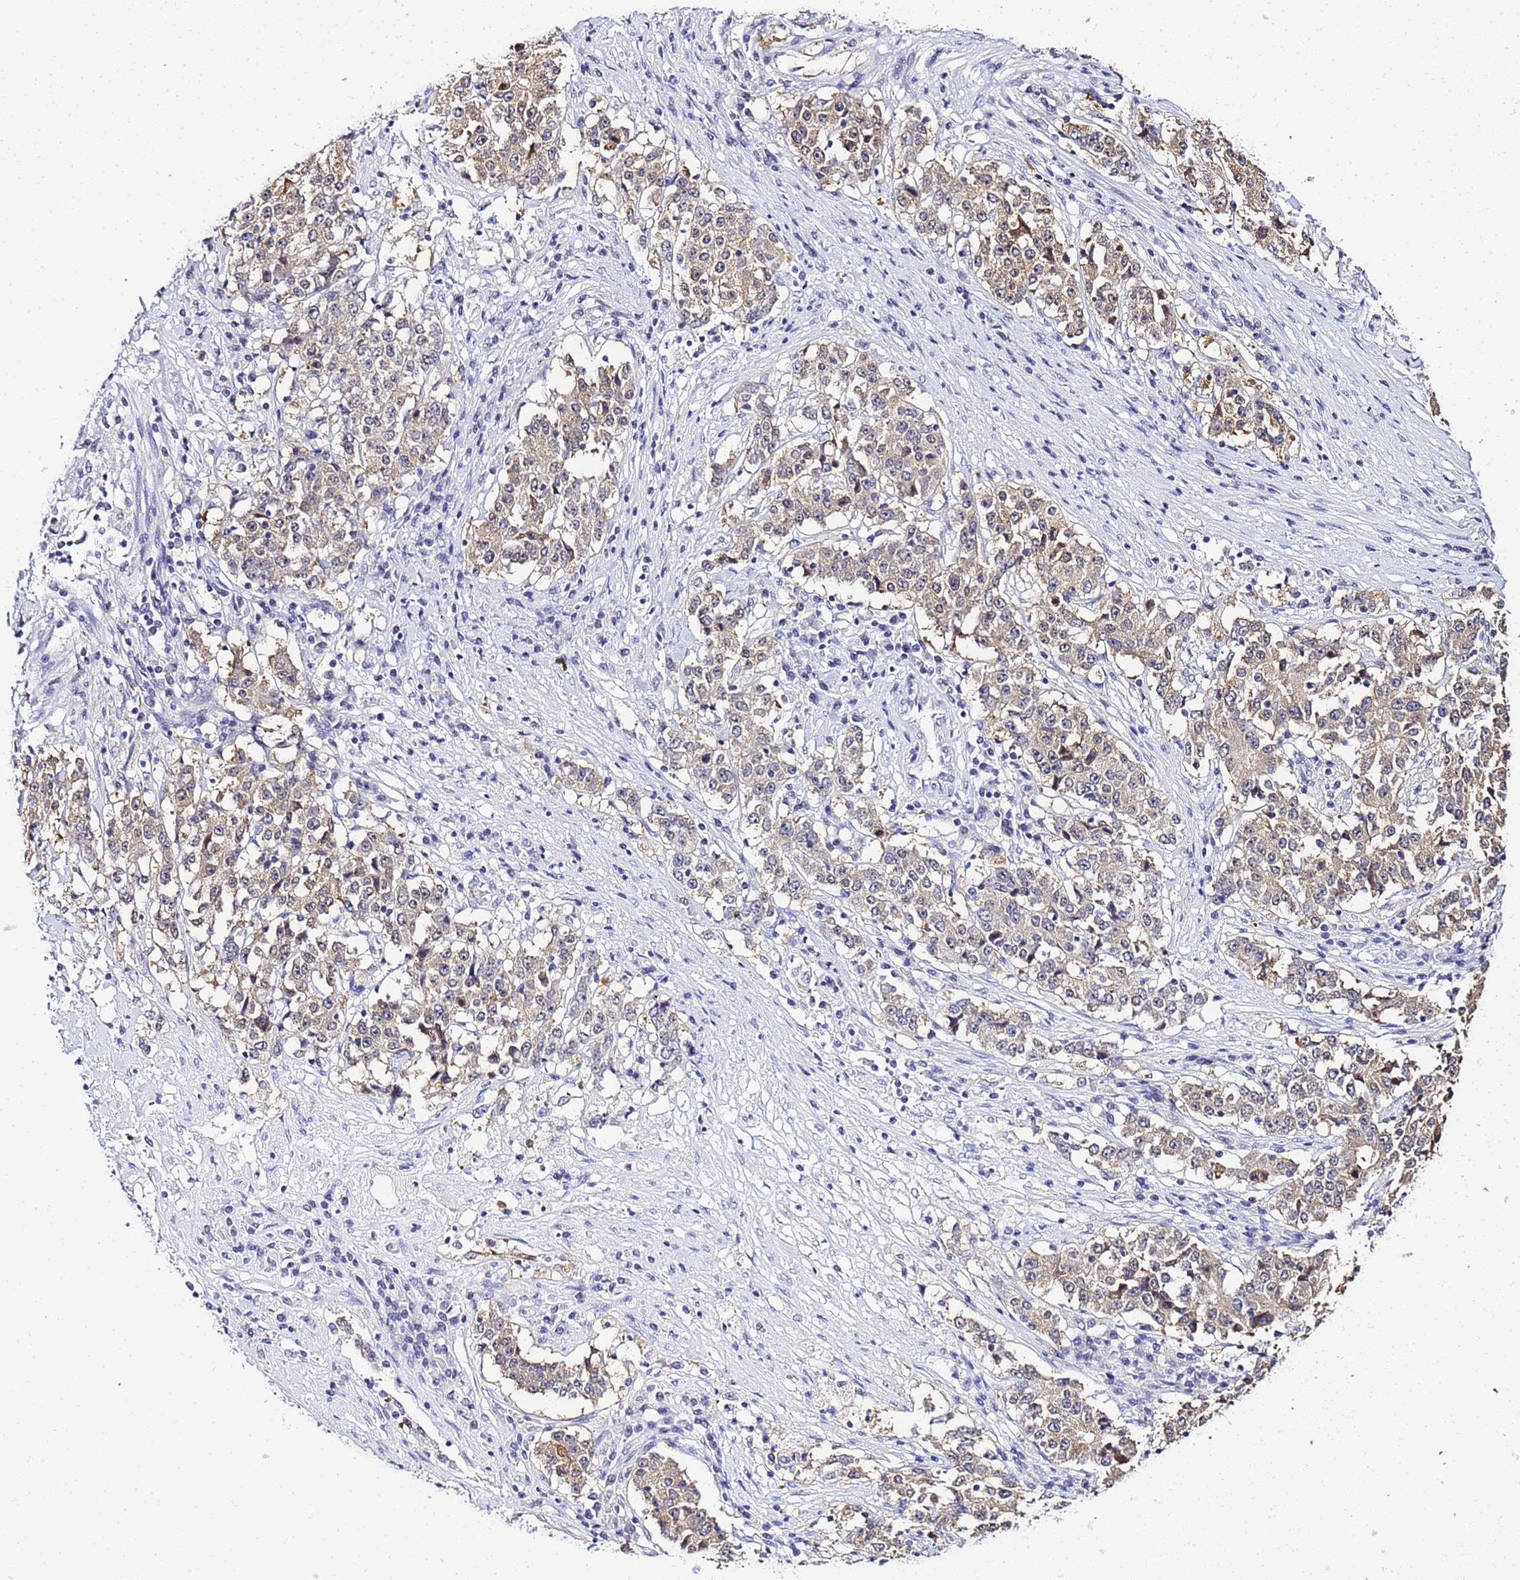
{"staining": {"intensity": "weak", "quantity": ">75%", "location": "cytoplasmic/membranous"}, "tissue": "stomach cancer", "cell_type": "Tumor cells", "image_type": "cancer", "snomed": [{"axis": "morphology", "description": "Adenocarcinoma, NOS"}, {"axis": "topography", "description": "Stomach"}], "caption": "IHC (DAB) staining of stomach cancer exhibits weak cytoplasmic/membranous protein staining in about >75% of tumor cells.", "gene": "ACTL6B", "patient": {"sex": "male", "age": 59}}